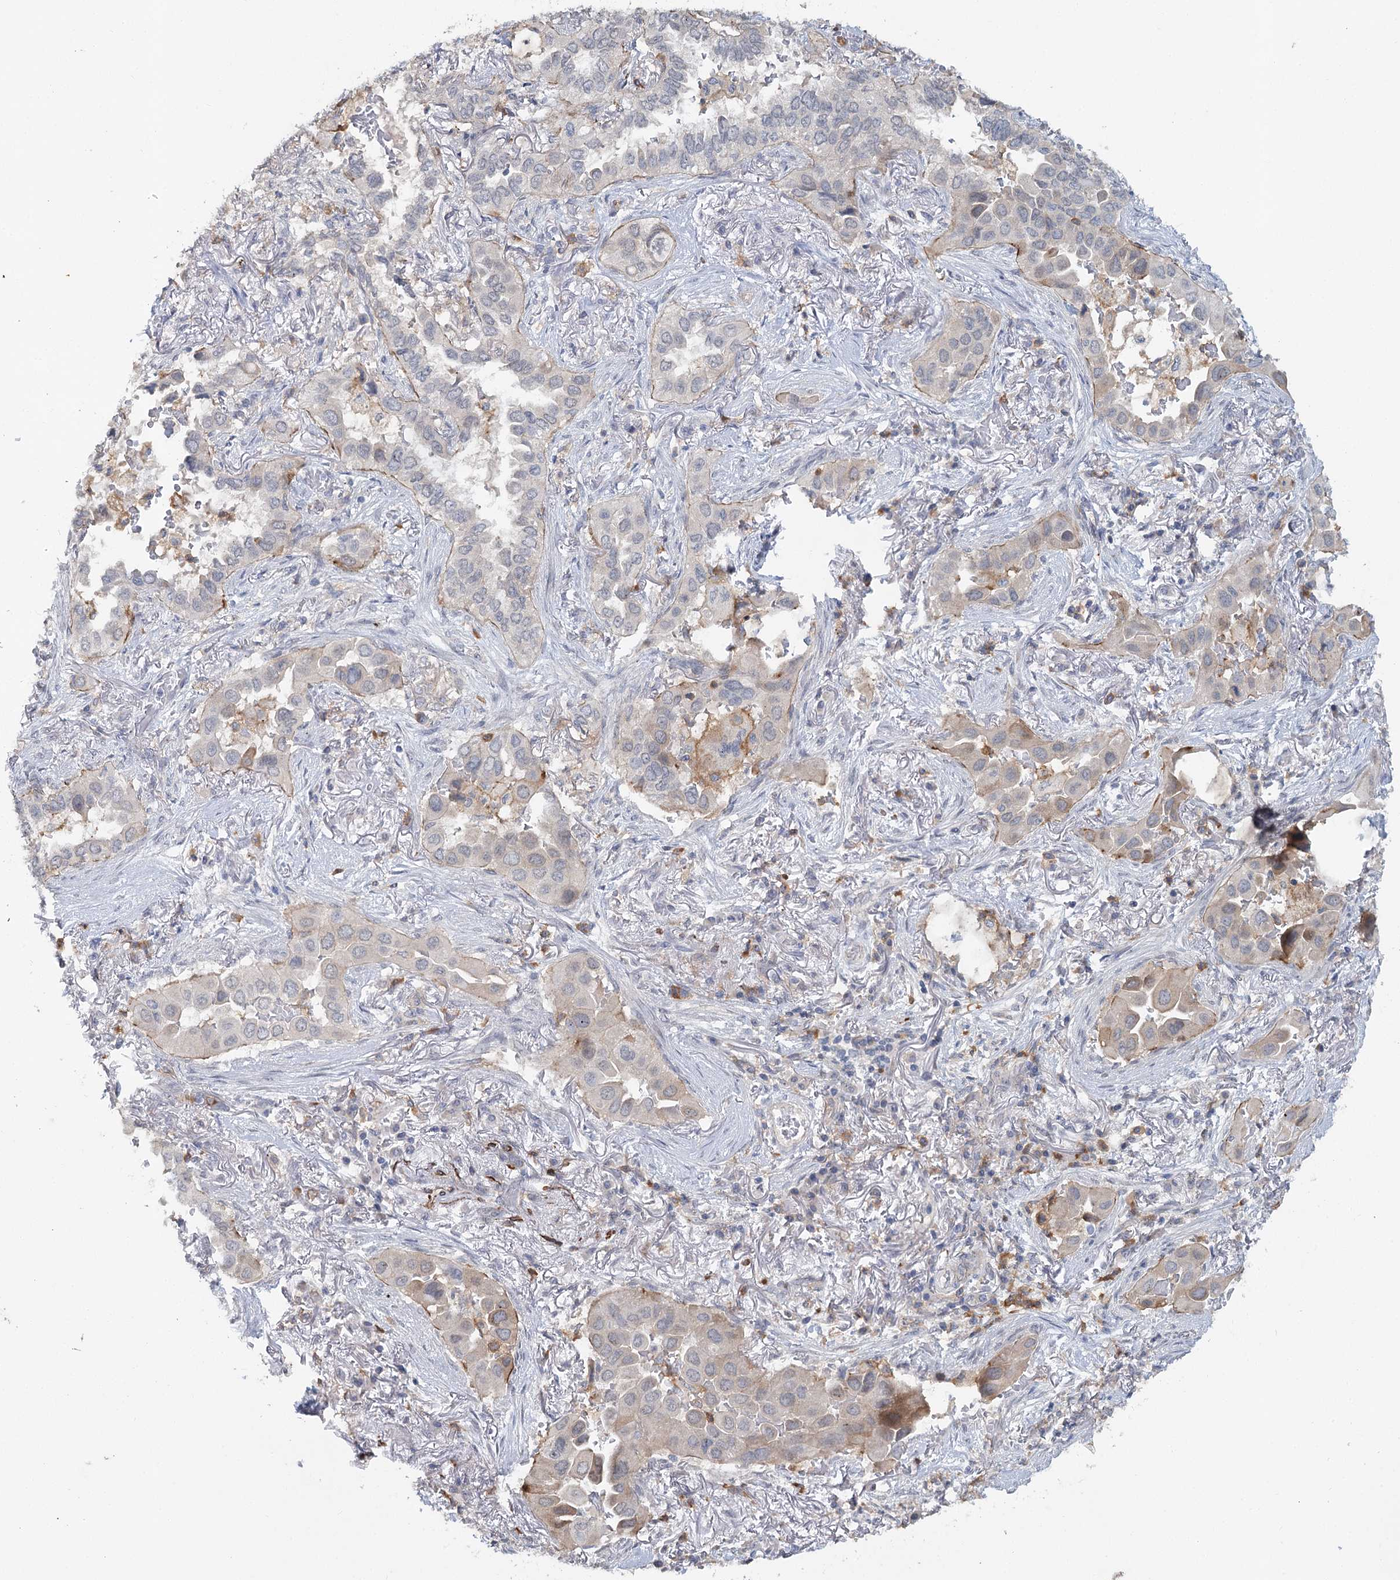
{"staining": {"intensity": "weak", "quantity": "<25%", "location": "cytoplasmic/membranous"}, "tissue": "lung cancer", "cell_type": "Tumor cells", "image_type": "cancer", "snomed": [{"axis": "morphology", "description": "Adenocarcinoma, NOS"}, {"axis": "topography", "description": "Lung"}], "caption": "DAB (3,3'-diaminobenzidine) immunohistochemical staining of lung cancer (adenocarcinoma) shows no significant staining in tumor cells.", "gene": "ALDH3B1", "patient": {"sex": "female", "age": 76}}